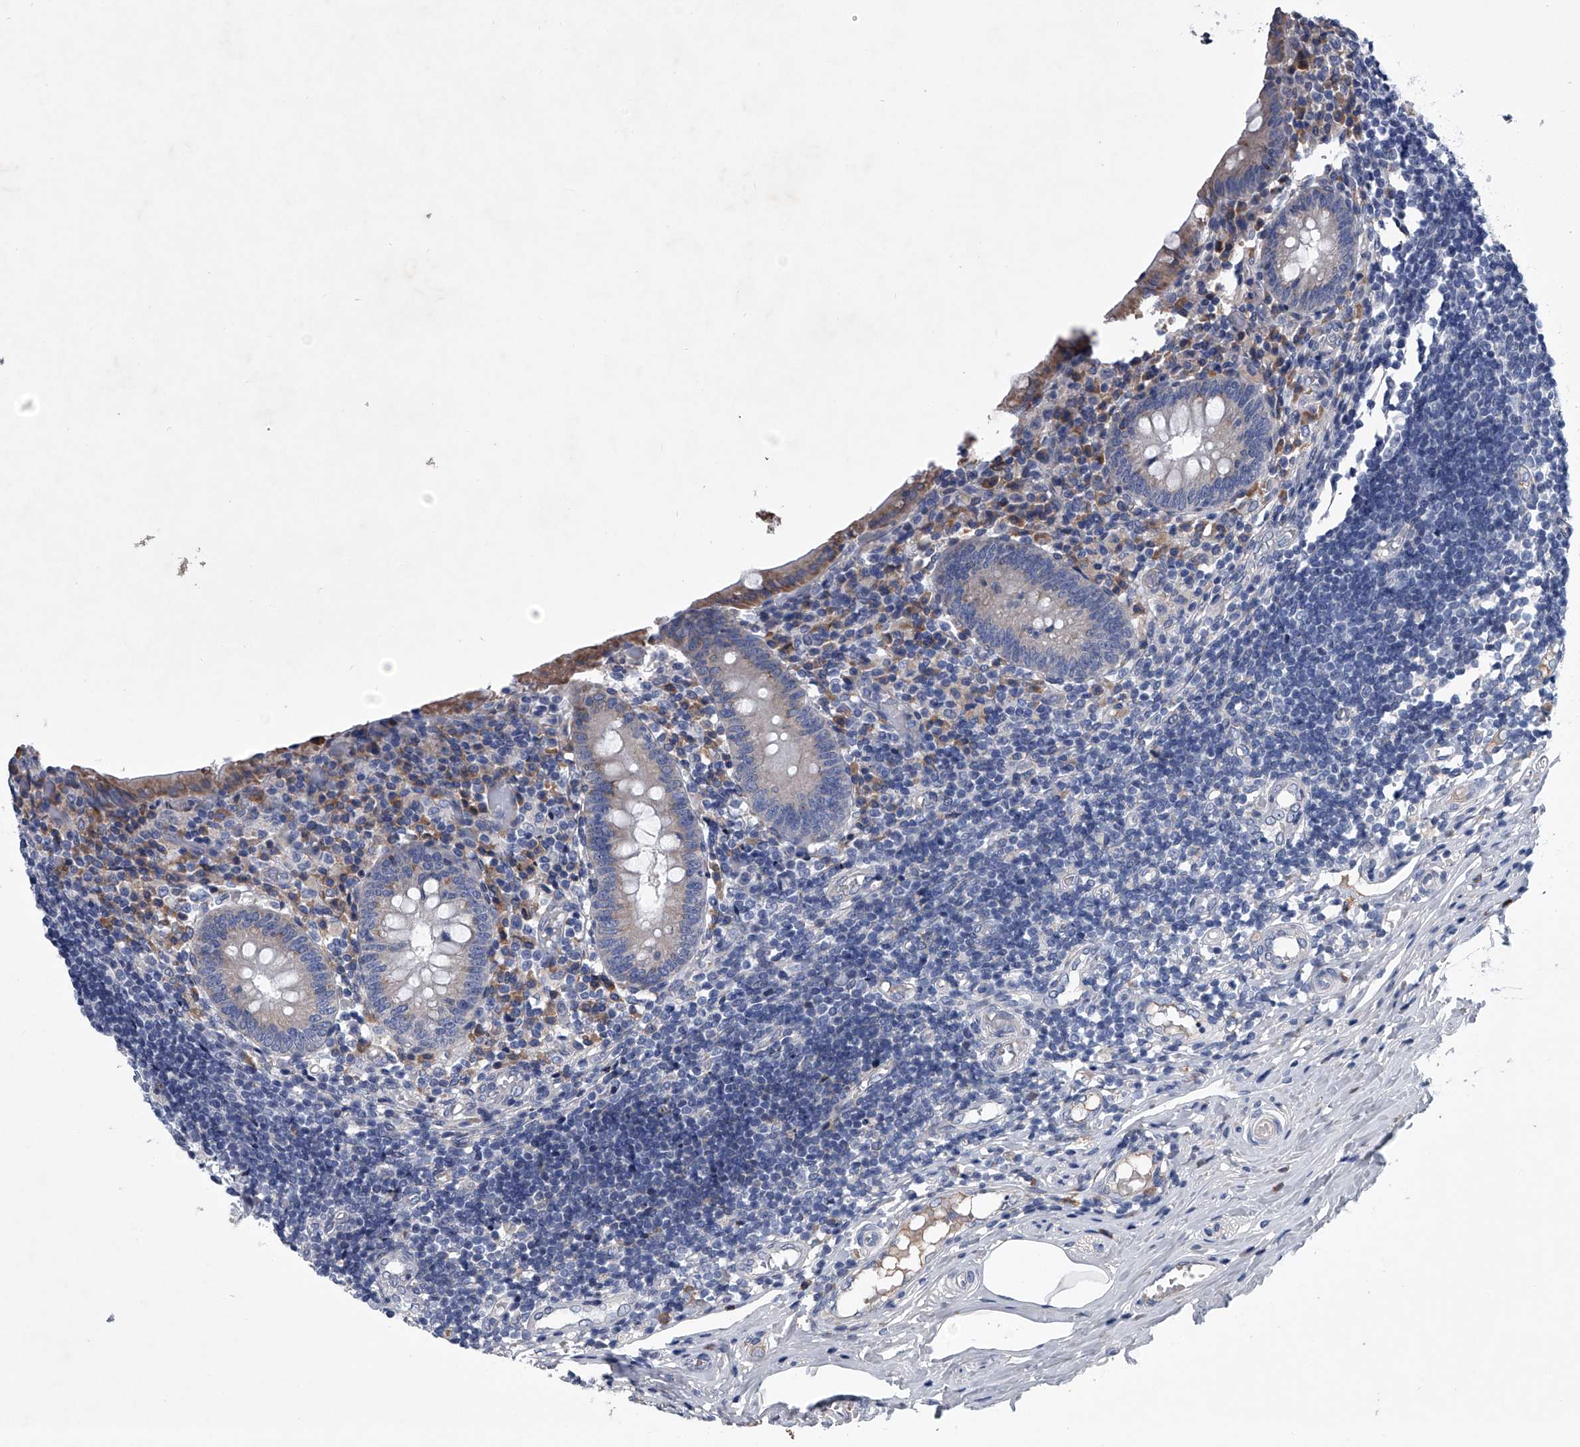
{"staining": {"intensity": "moderate", "quantity": "<25%", "location": "cytoplasmic/membranous"}, "tissue": "appendix", "cell_type": "Glandular cells", "image_type": "normal", "snomed": [{"axis": "morphology", "description": "Normal tissue, NOS"}, {"axis": "topography", "description": "Appendix"}], "caption": "Benign appendix displays moderate cytoplasmic/membranous staining in about <25% of glandular cells.", "gene": "ABCG1", "patient": {"sex": "female", "age": 17}}